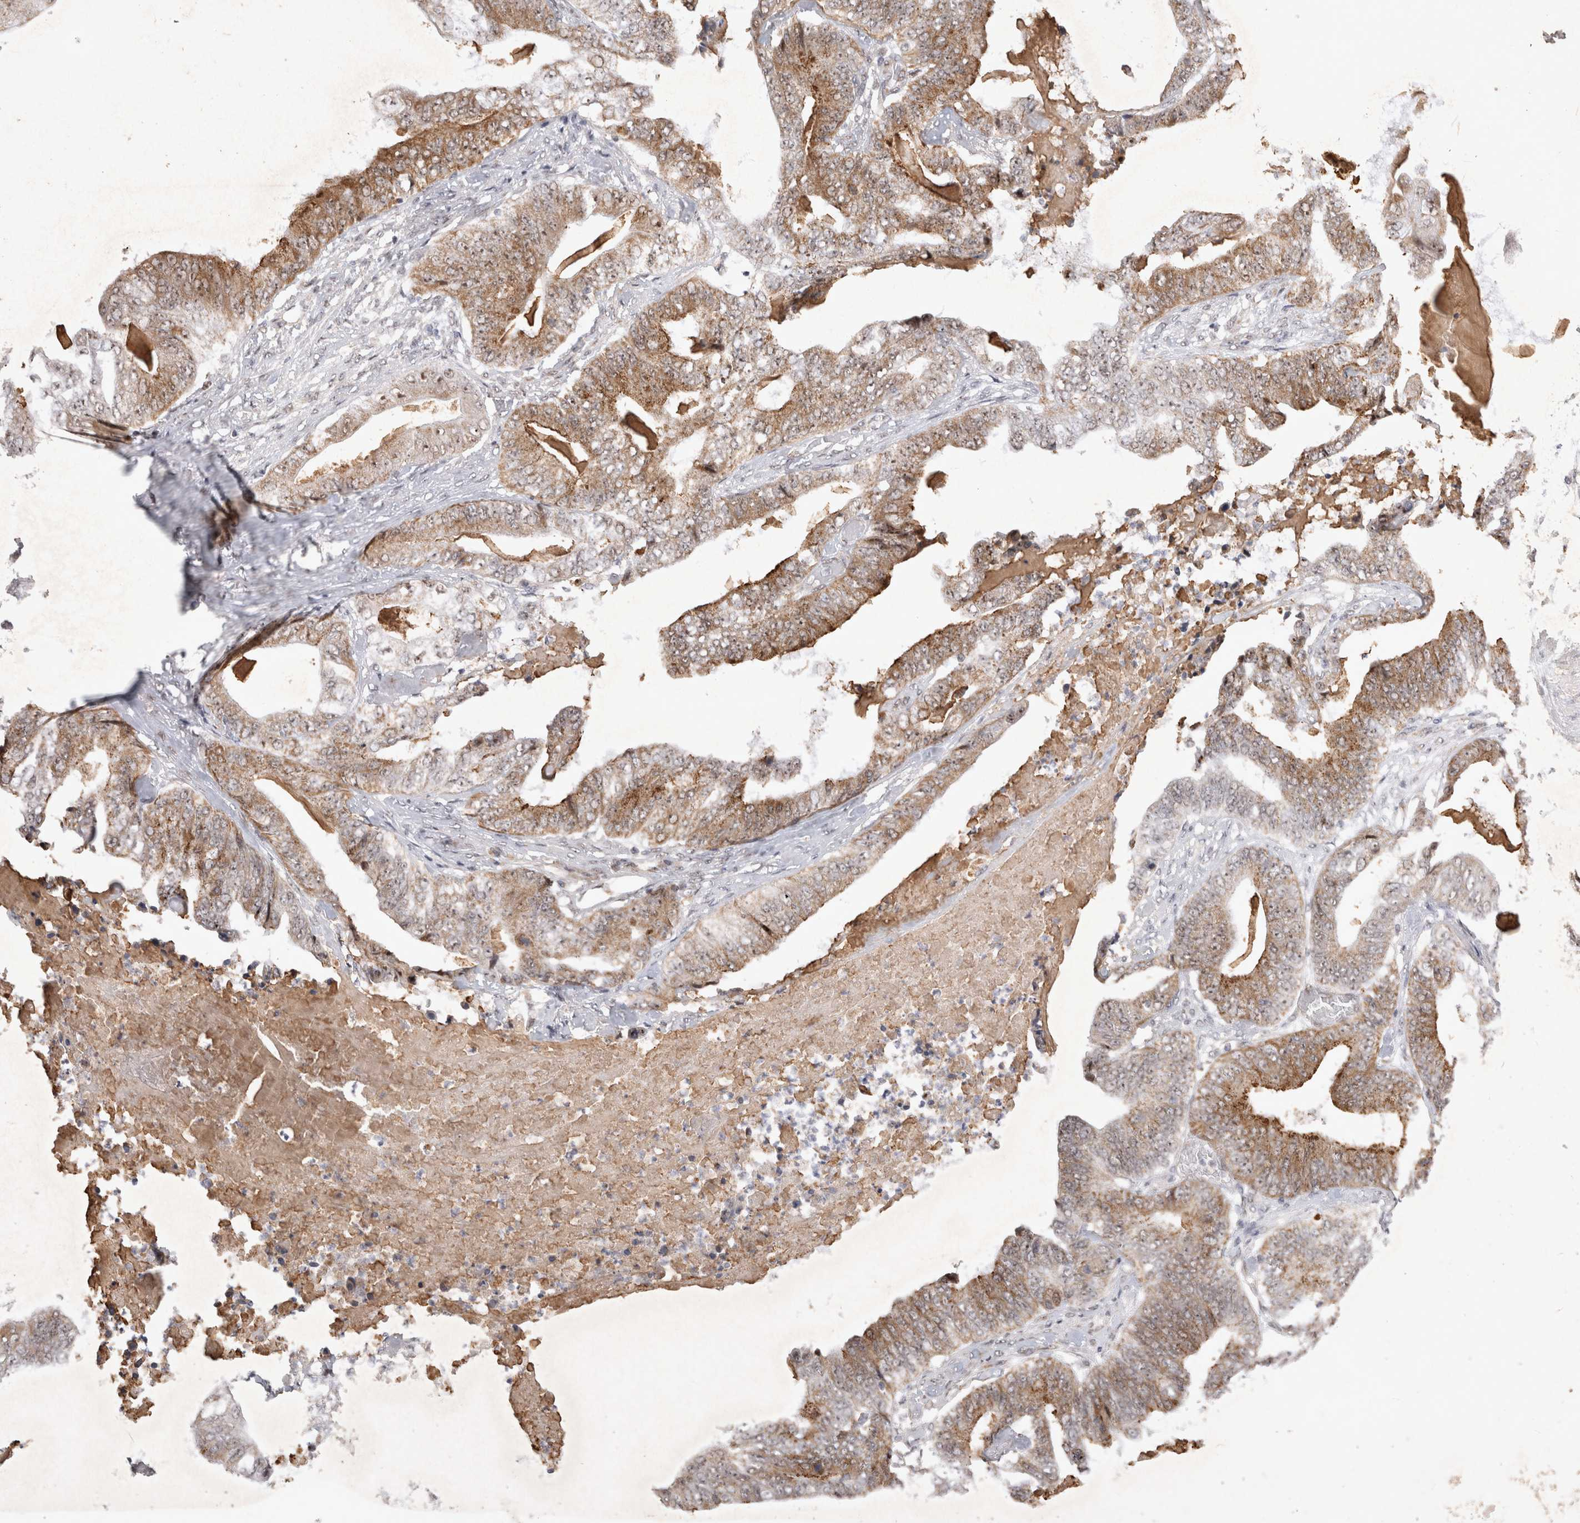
{"staining": {"intensity": "moderate", "quantity": ">75%", "location": "cytoplasmic/membranous,nuclear"}, "tissue": "stomach cancer", "cell_type": "Tumor cells", "image_type": "cancer", "snomed": [{"axis": "morphology", "description": "Adenocarcinoma, NOS"}, {"axis": "topography", "description": "Stomach"}], "caption": "There is medium levels of moderate cytoplasmic/membranous and nuclear expression in tumor cells of stomach cancer (adenocarcinoma), as demonstrated by immunohistochemical staining (brown color).", "gene": "MRPL37", "patient": {"sex": "female", "age": 73}}